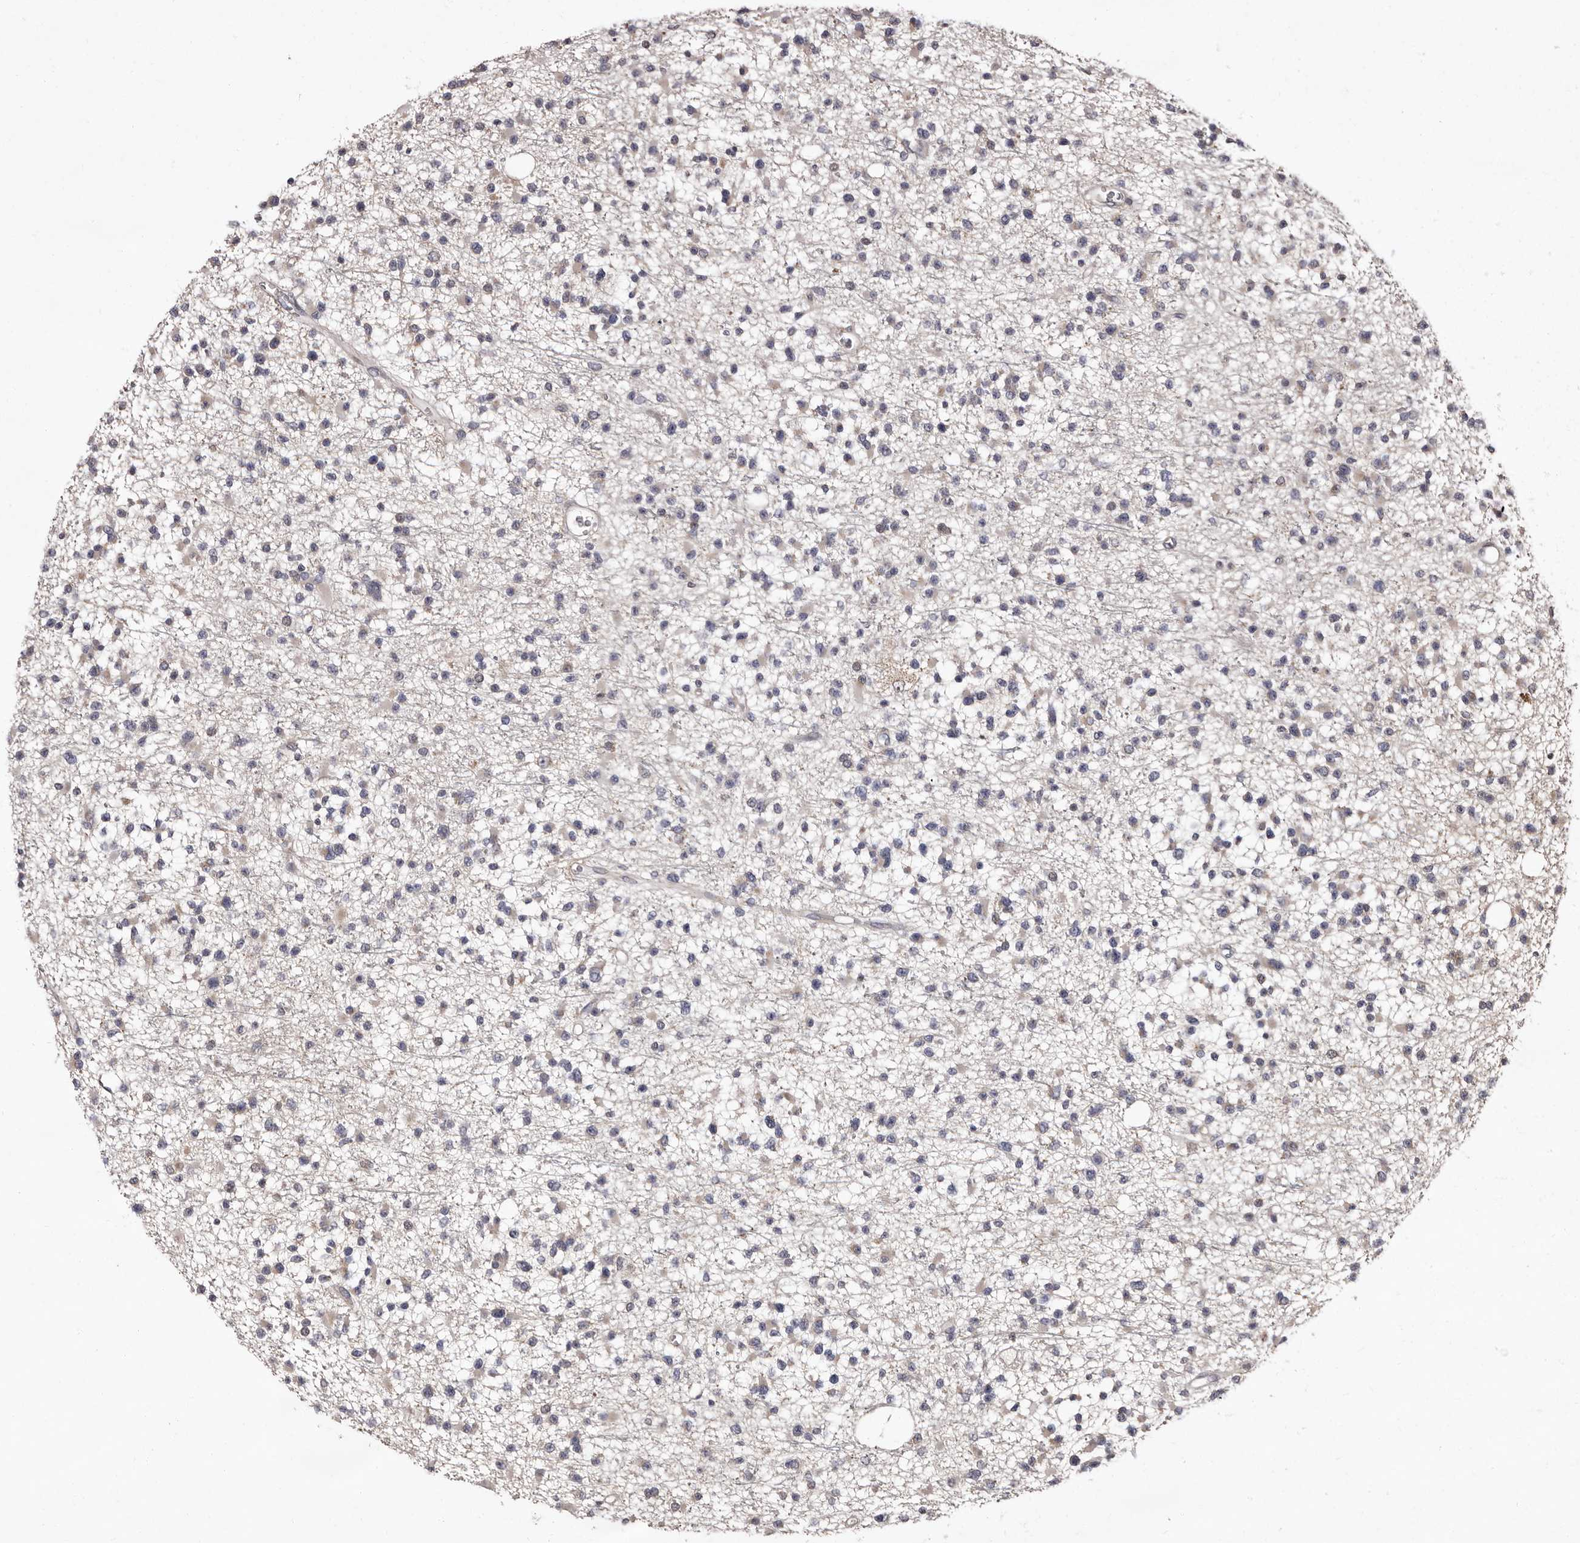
{"staining": {"intensity": "negative", "quantity": "none", "location": "none"}, "tissue": "glioma", "cell_type": "Tumor cells", "image_type": "cancer", "snomed": [{"axis": "morphology", "description": "Glioma, malignant, Low grade"}, {"axis": "topography", "description": "Brain"}], "caption": "This is an immunohistochemistry (IHC) micrograph of human malignant low-grade glioma. There is no staining in tumor cells.", "gene": "FAM91A1", "patient": {"sex": "female", "age": 22}}